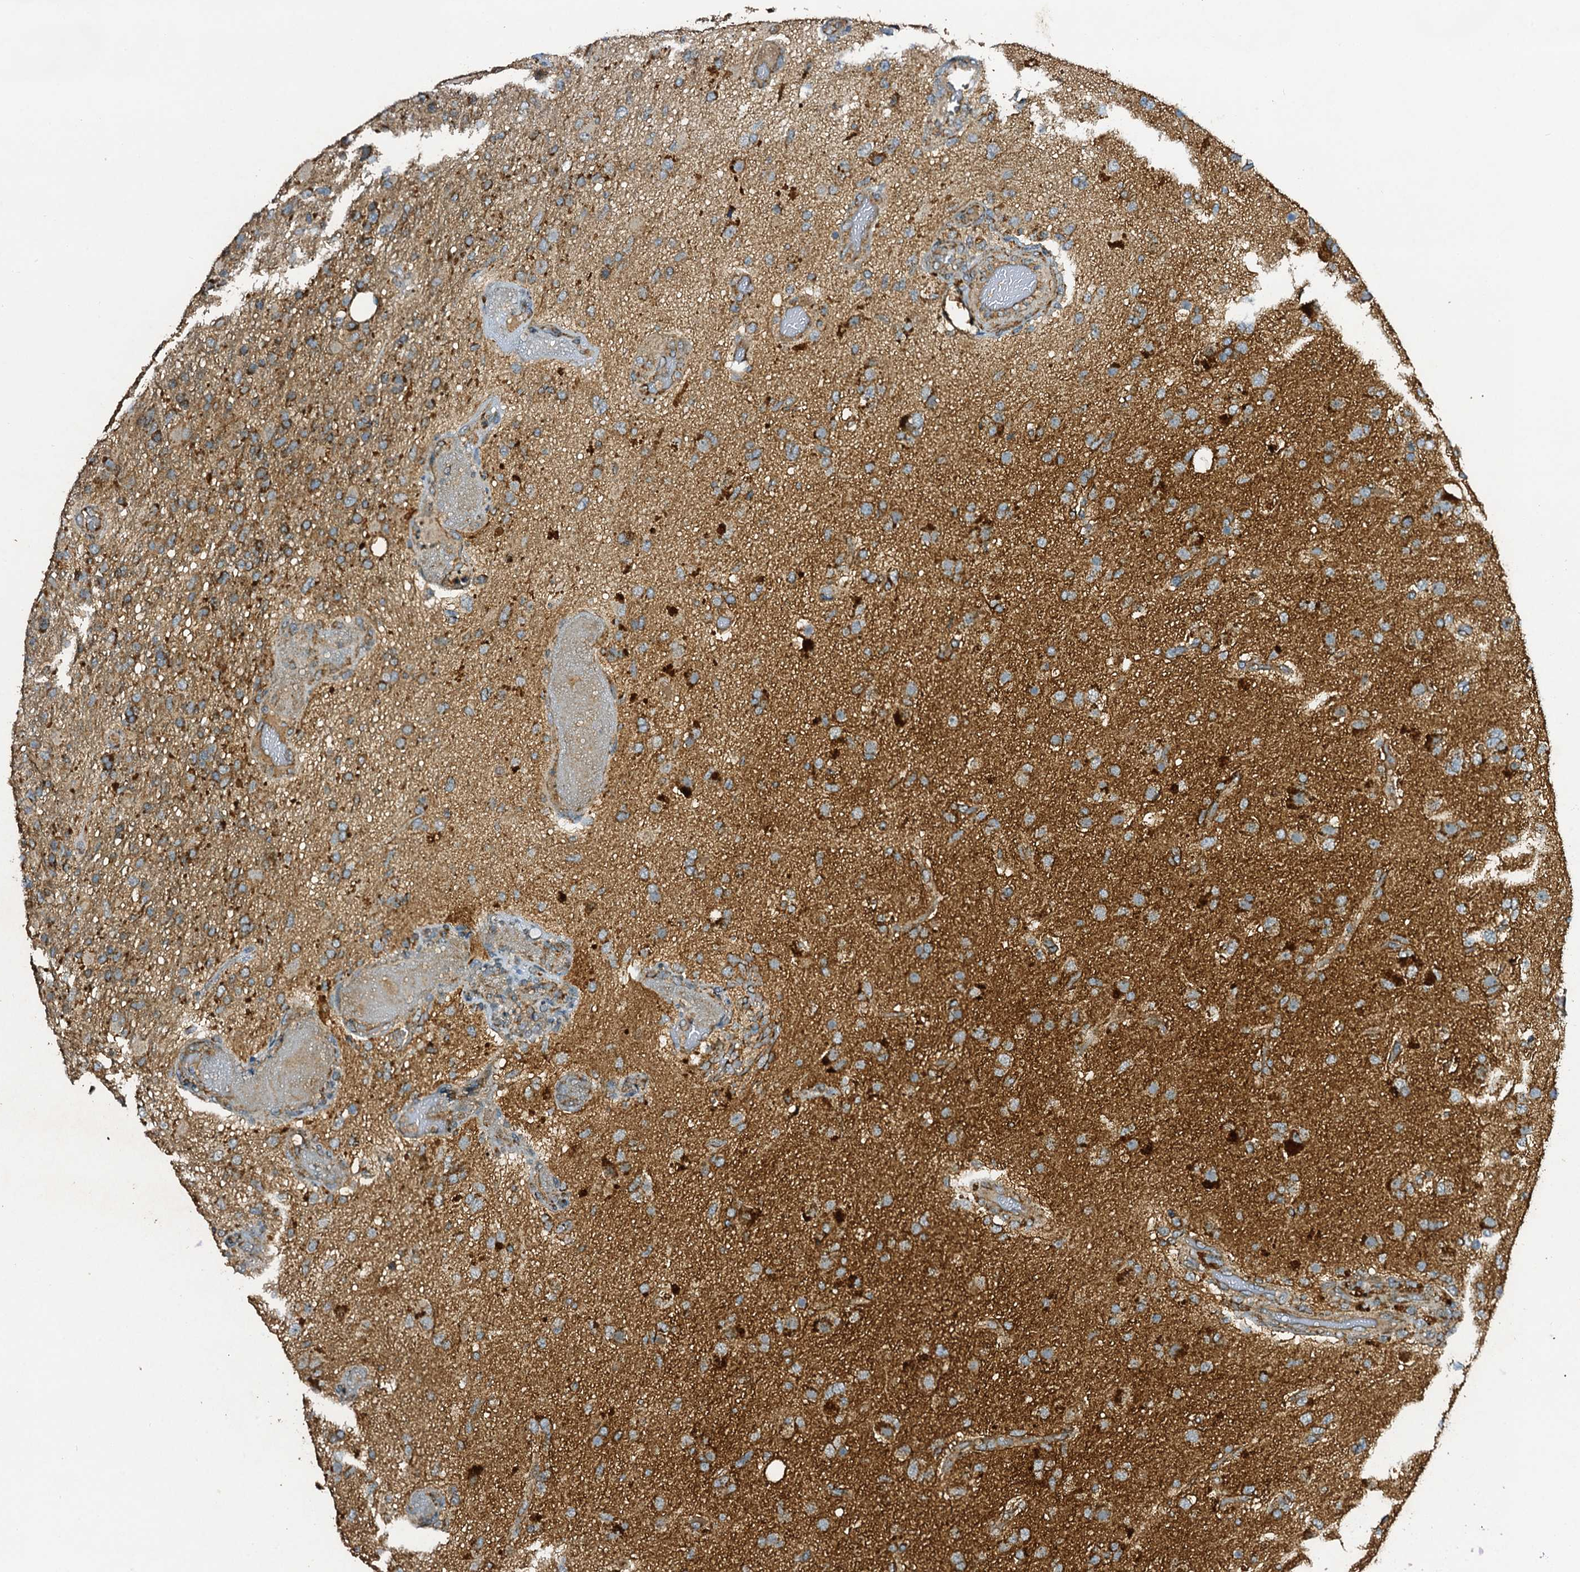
{"staining": {"intensity": "moderate", "quantity": ">75%", "location": "cytoplasmic/membranous"}, "tissue": "glioma", "cell_type": "Tumor cells", "image_type": "cancer", "snomed": [{"axis": "morphology", "description": "Glioma, malignant, High grade"}, {"axis": "topography", "description": "Brain"}], "caption": "Human high-grade glioma (malignant) stained with a protein marker reveals moderate staining in tumor cells.", "gene": "NDUFA13", "patient": {"sex": "female", "age": 74}}